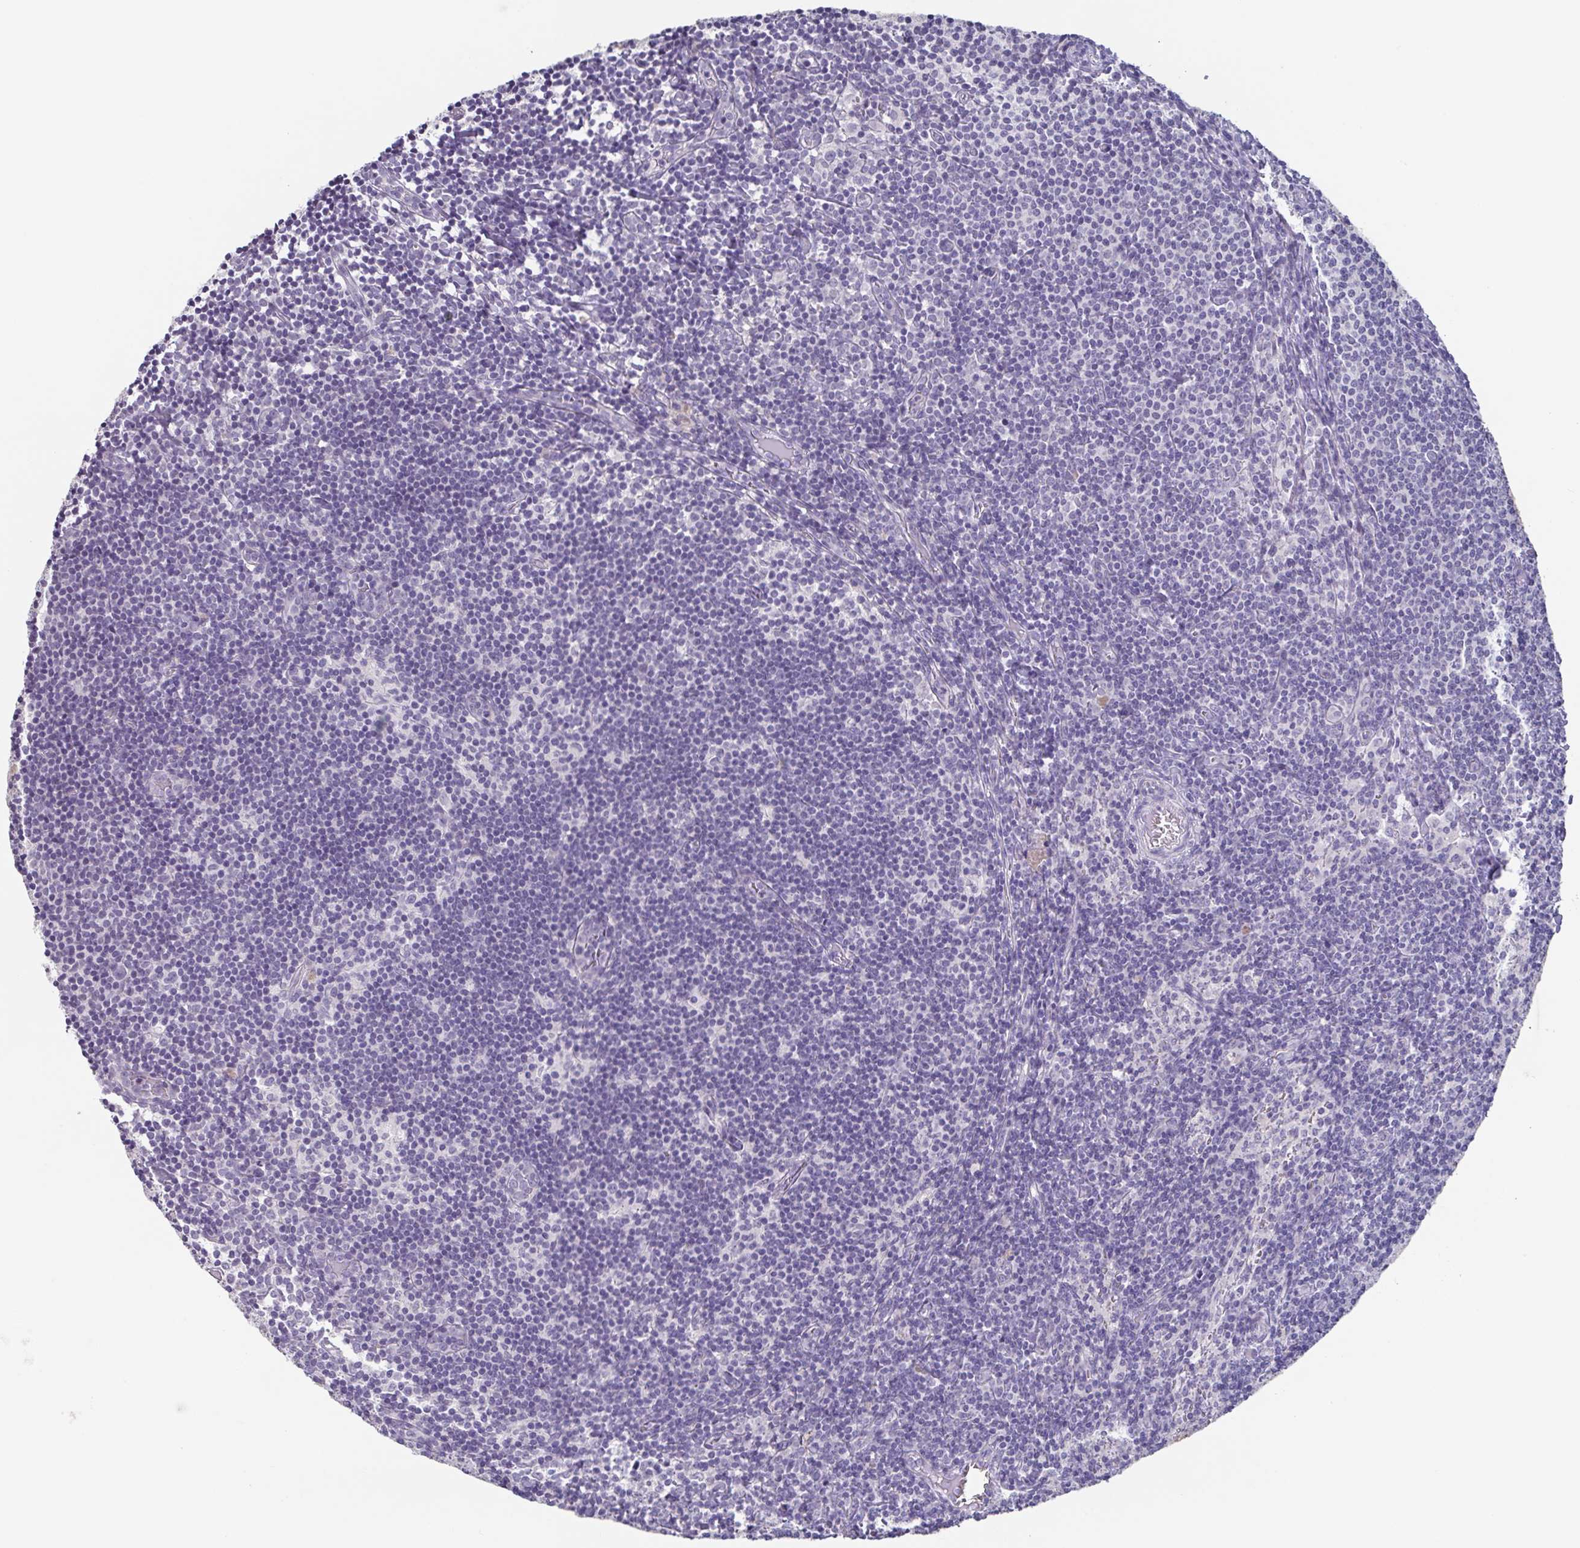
{"staining": {"intensity": "negative", "quantity": "none", "location": "none"}, "tissue": "lymph node", "cell_type": "Germinal center cells", "image_type": "normal", "snomed": [{"axis": "morphology", "description": "Normal tissue, NOS"}, {"axis": "topography", "description": "Lymph node"}], "caption": "Human lymph node stained for a protein using IHC displays no positivity in germinal center cells.", "gene": "GHRL", "patient": {"sex": "female", "age": 41}}